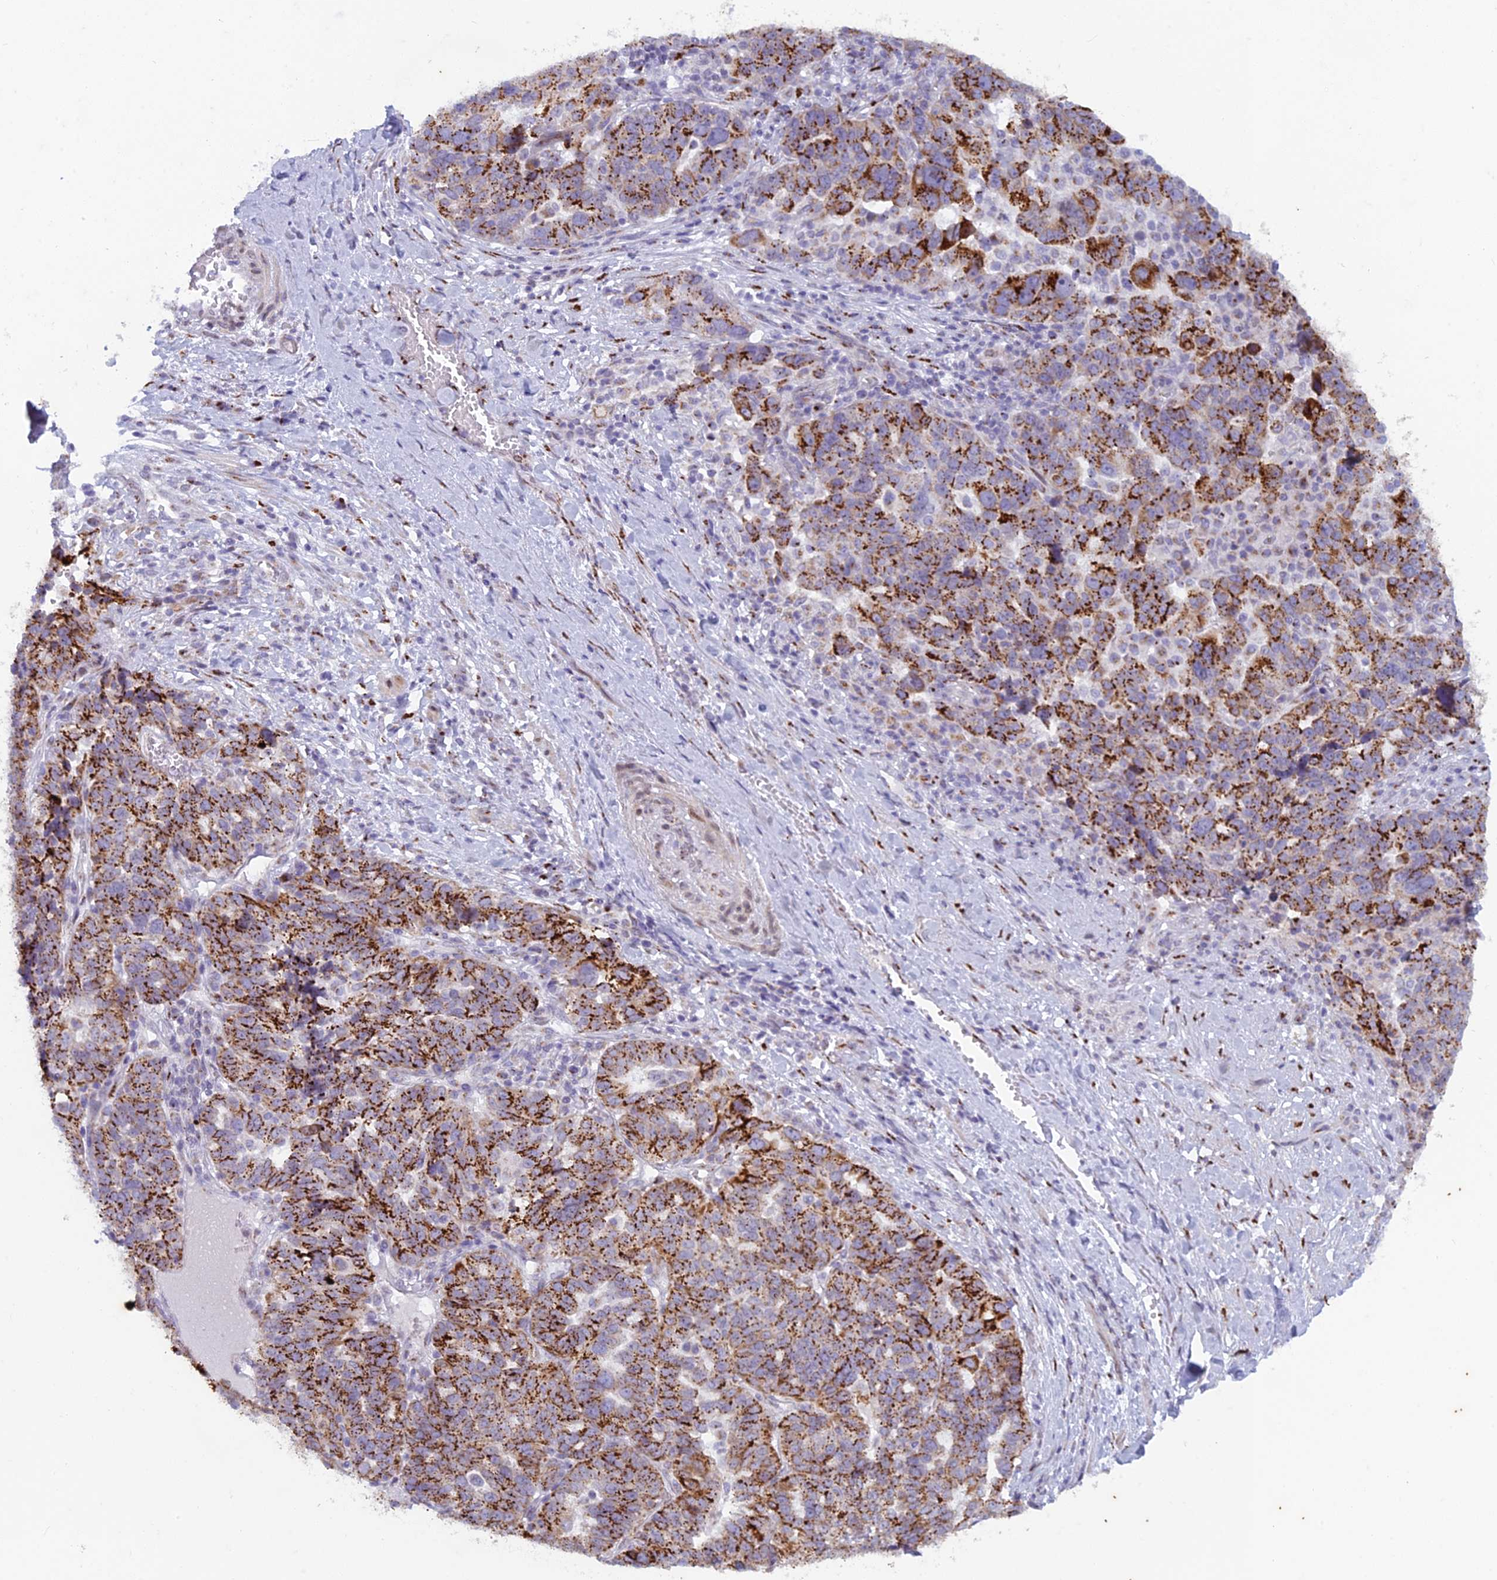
{"staining": {"intensity": "strong", "quantity": ">75%", "location": "cytoplasmic/membranous"}, "tissue": "ovarian cancer", "cell_type": "Tumor cells", "image_type": "cancer", "snomed": [{"axis": "morphology", "description": "Cystadenocarcinoma, serous, NOS"}, {"axis": "topography", "description": "Ovary"}], "caption": "Immunohistochemical staining of ovarian cancer (serous cystadenocarcinoma) displays high levels of strong cytoplasmic/membranous protein expression in about >75% of tumor cells. (Brightfield microscopy of DAB IHC at high magnification).", "gene": "FAM3C", "patient": {"sex": "female", "age": 59}}